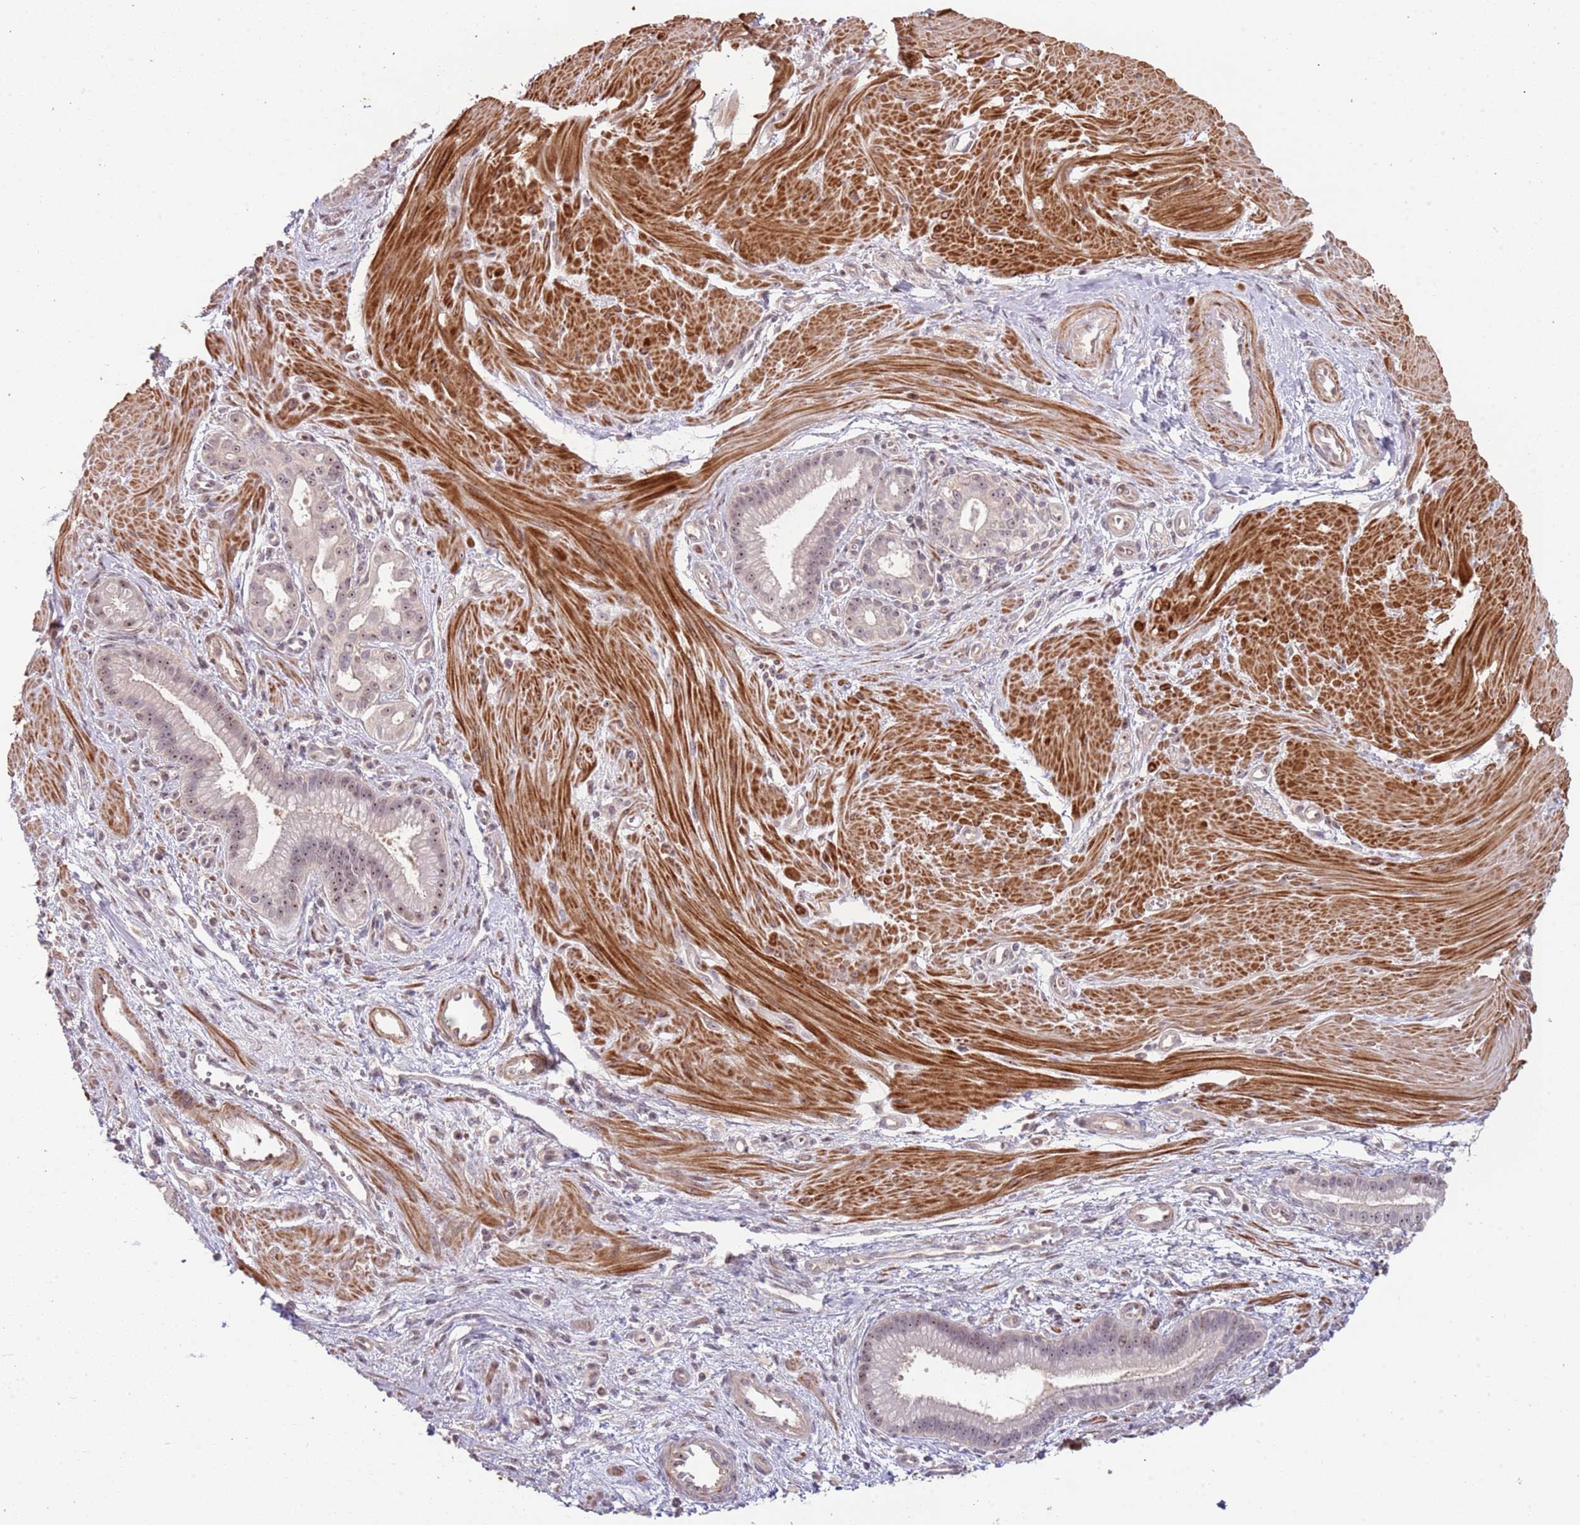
{"staining": {"intensity": "weak", "quantity": "<25%", "location": "nuclear"}, "tissue": "pancreatic cancer", "cell_type": "Tumor cells", "image_type": "cancer", "snomed": [{"axis": "morphology", "description": "Adenocarcinoma, NOS"}, {"axis": "topography", "description": "Pancreas"}], "caption": "High power microscopy histopathology image of an immunohistochemistry histopathology image of pancreatic cancer, revealing no significant positivity in tumor cells.", "gene": "ADTRP", "patient": {"sex": "male", "age": 78}}